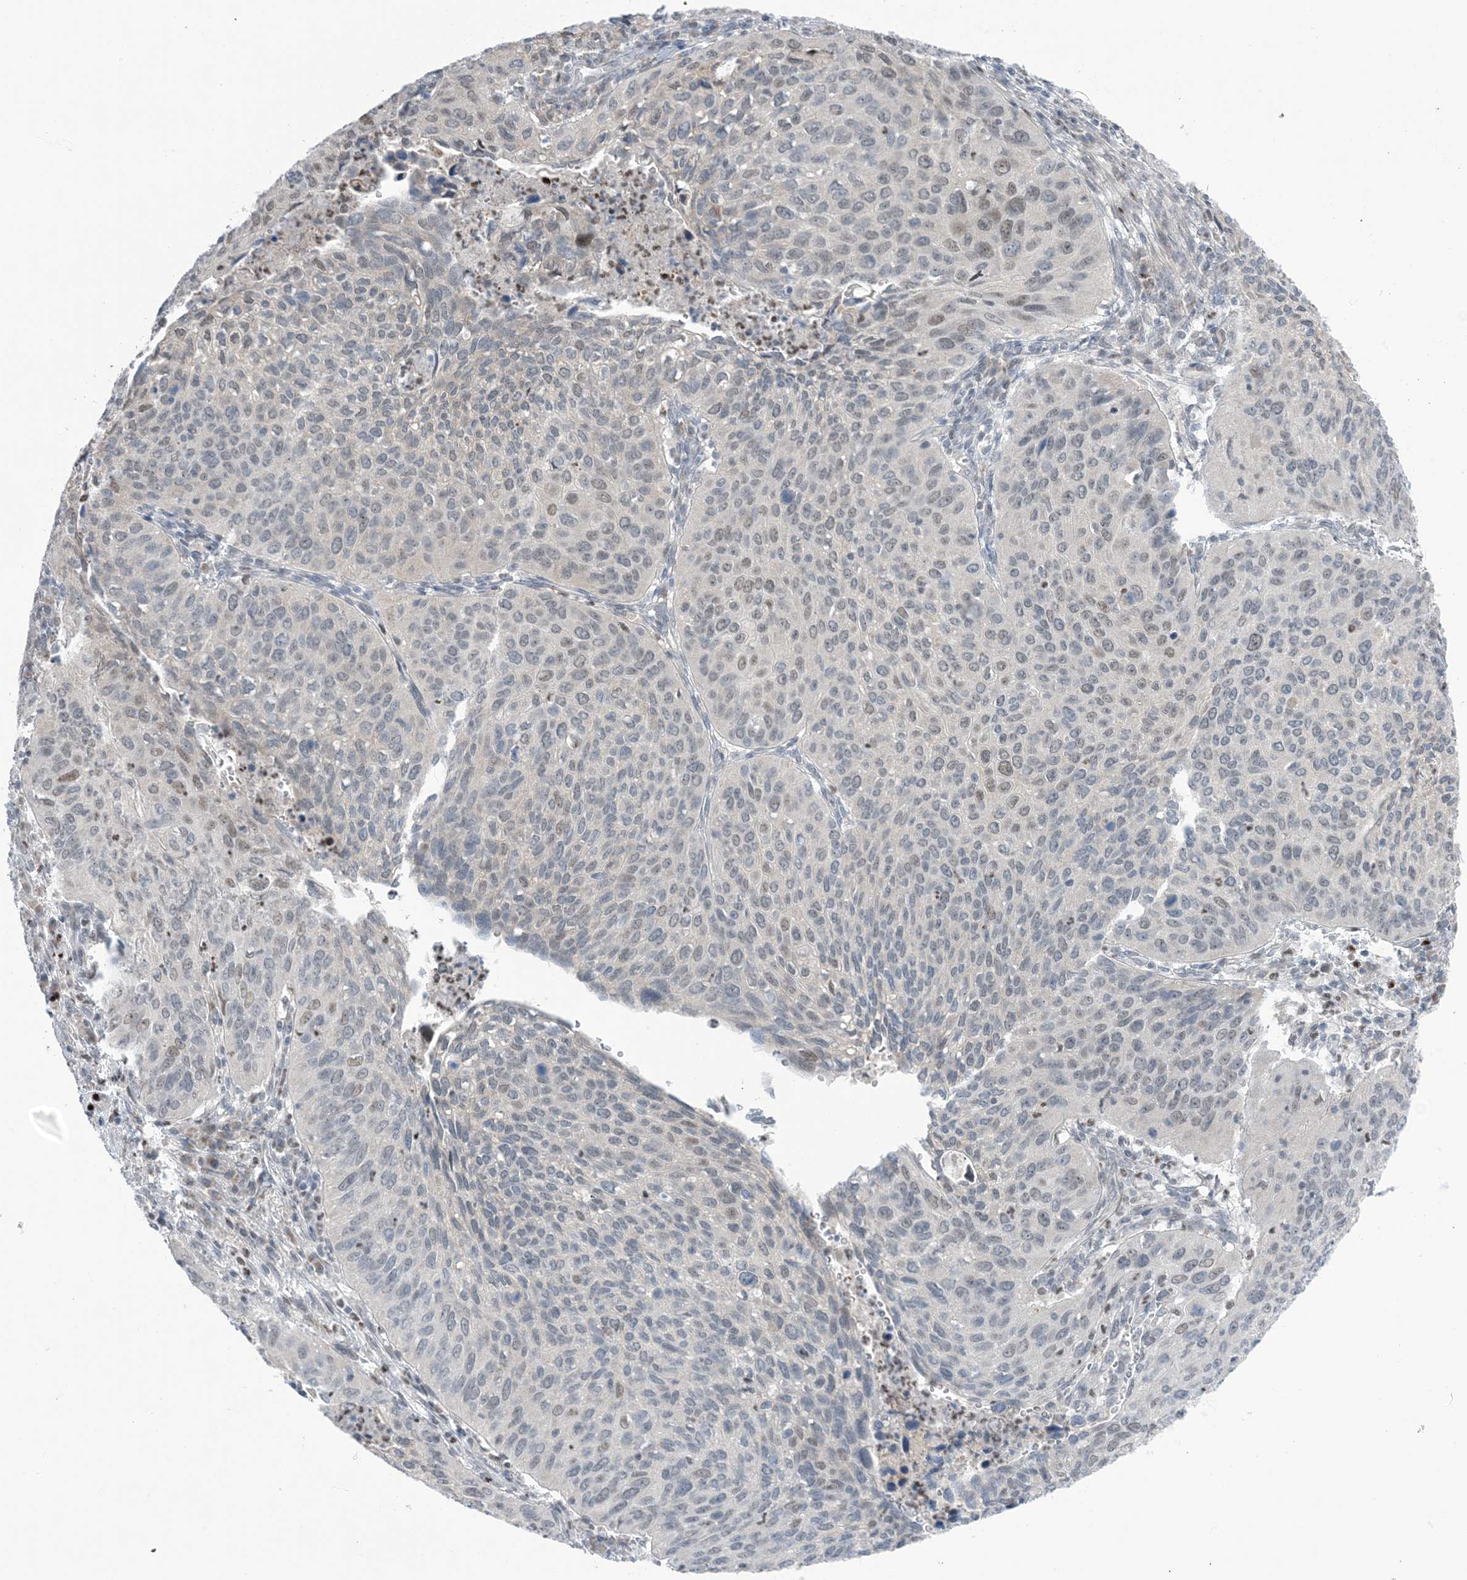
{"staining": {"intensity": "weak", "quantity": "<25%", "location": "nuclear"}, "tissue": "cervical cancer", "cell_type": "Tumor cells", "image_type": "cancer", "snomed": [{"axis": "morphology", "description": "Squamous cell carcinoma, NOS"}, {"axis": "topography", "description": "Cervix"}], "caption": "An image of cervical squamous cell carcinoma stained for a protein exhibits no brown staining in tumor cells.", "gene": "TFPT", "patient": {"sex": "female", "age": 38}}